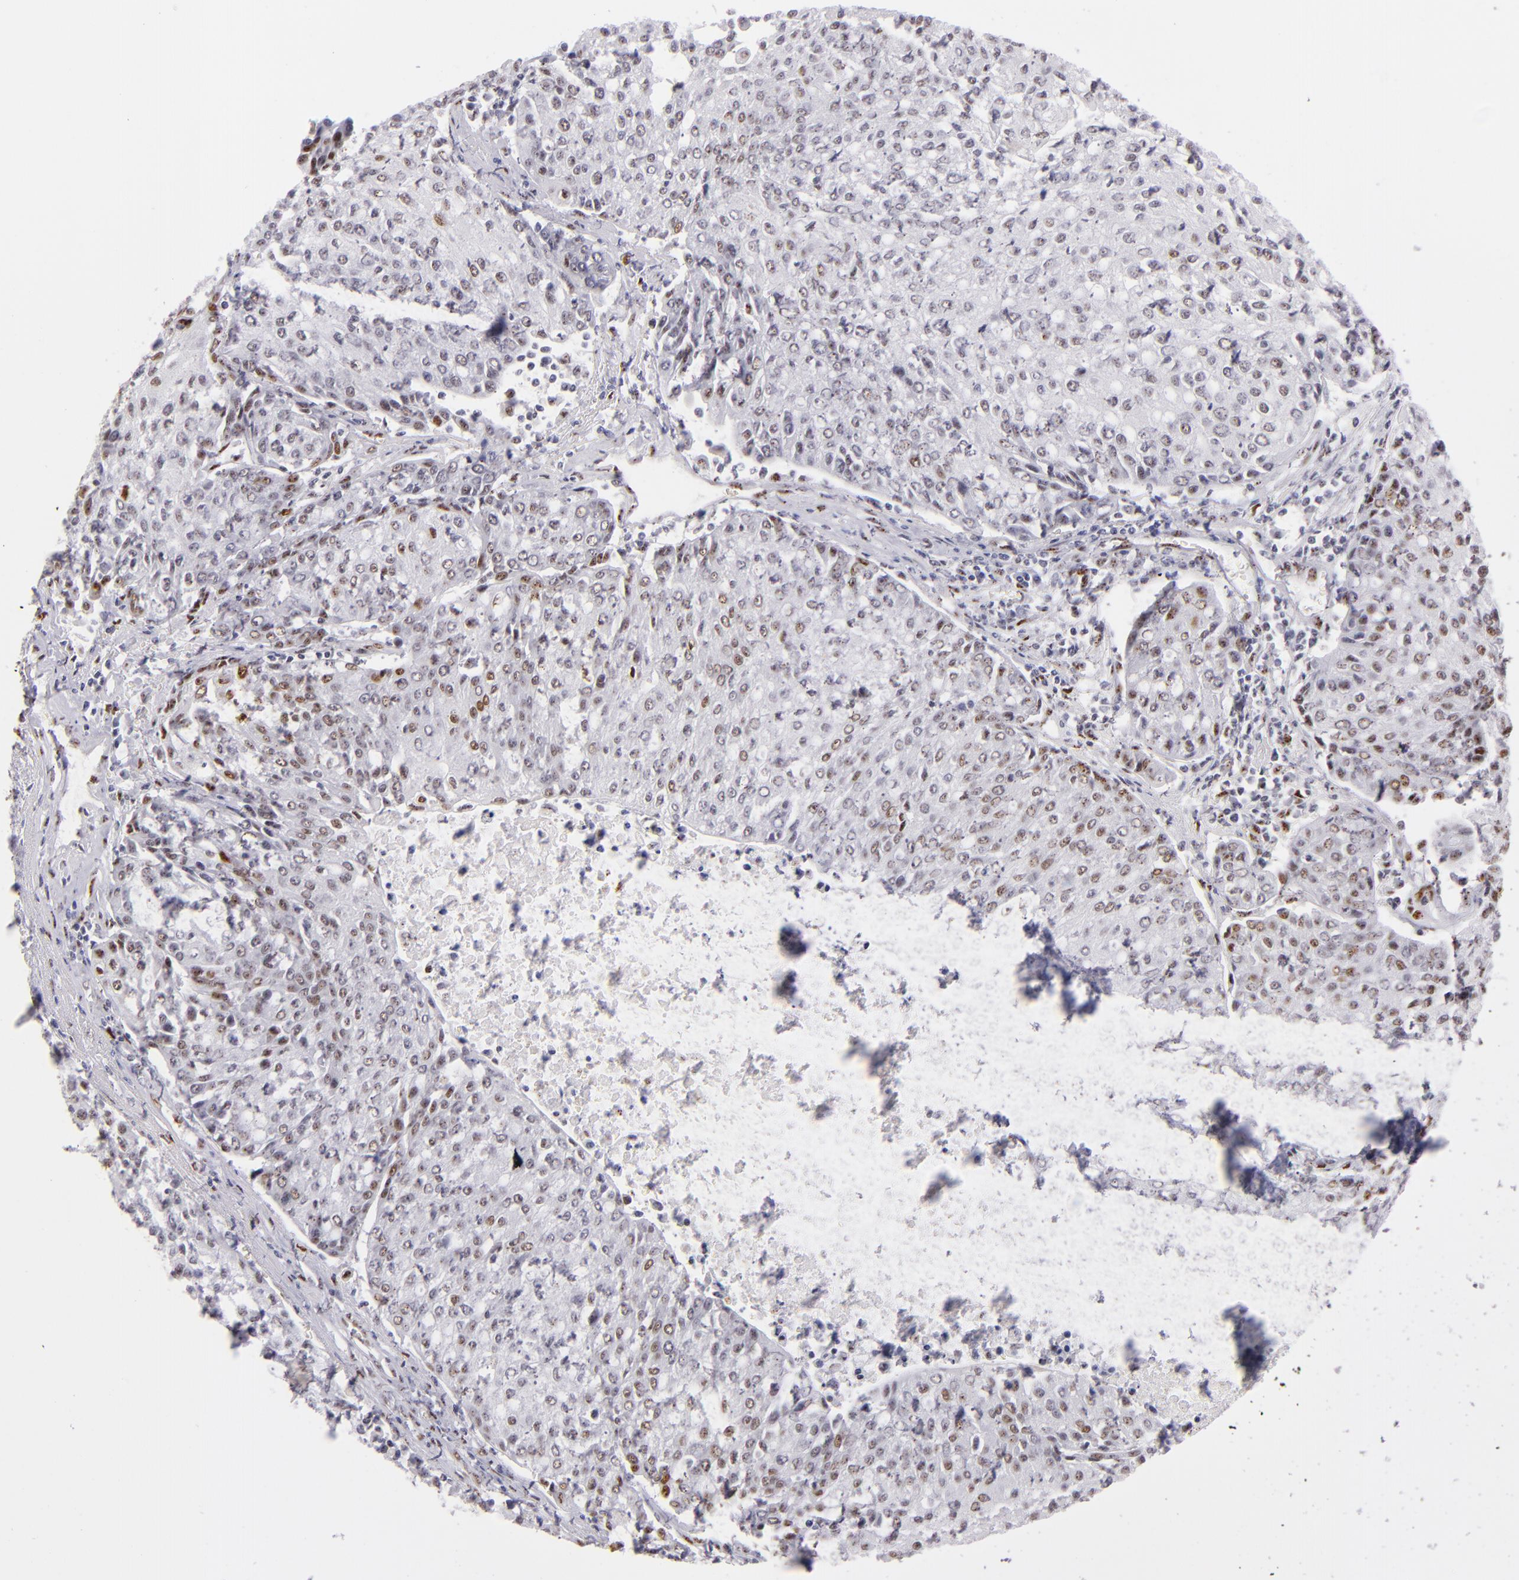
{"staining": {"intensity": "weak", "quantity": "25%-75%", "location": "nuclear"}, "tissue": "urothelial cancer", "cell_type": "Tumor cells", "image_type": "cancer", "snomed": [{"axis": "morphology", "description": "Urothelial carcinoma, High grade"}, {"axis": "topography", "description": "Urinary bladder"}], "caption": "Brown immunohistochemical staining in high-grade urothelial carcinoma displays weak nuclear expression in approximately 25%-75% of tumor cells.", "gene": "TOP3A", "patient": {"sex": "female", "age": 85}}